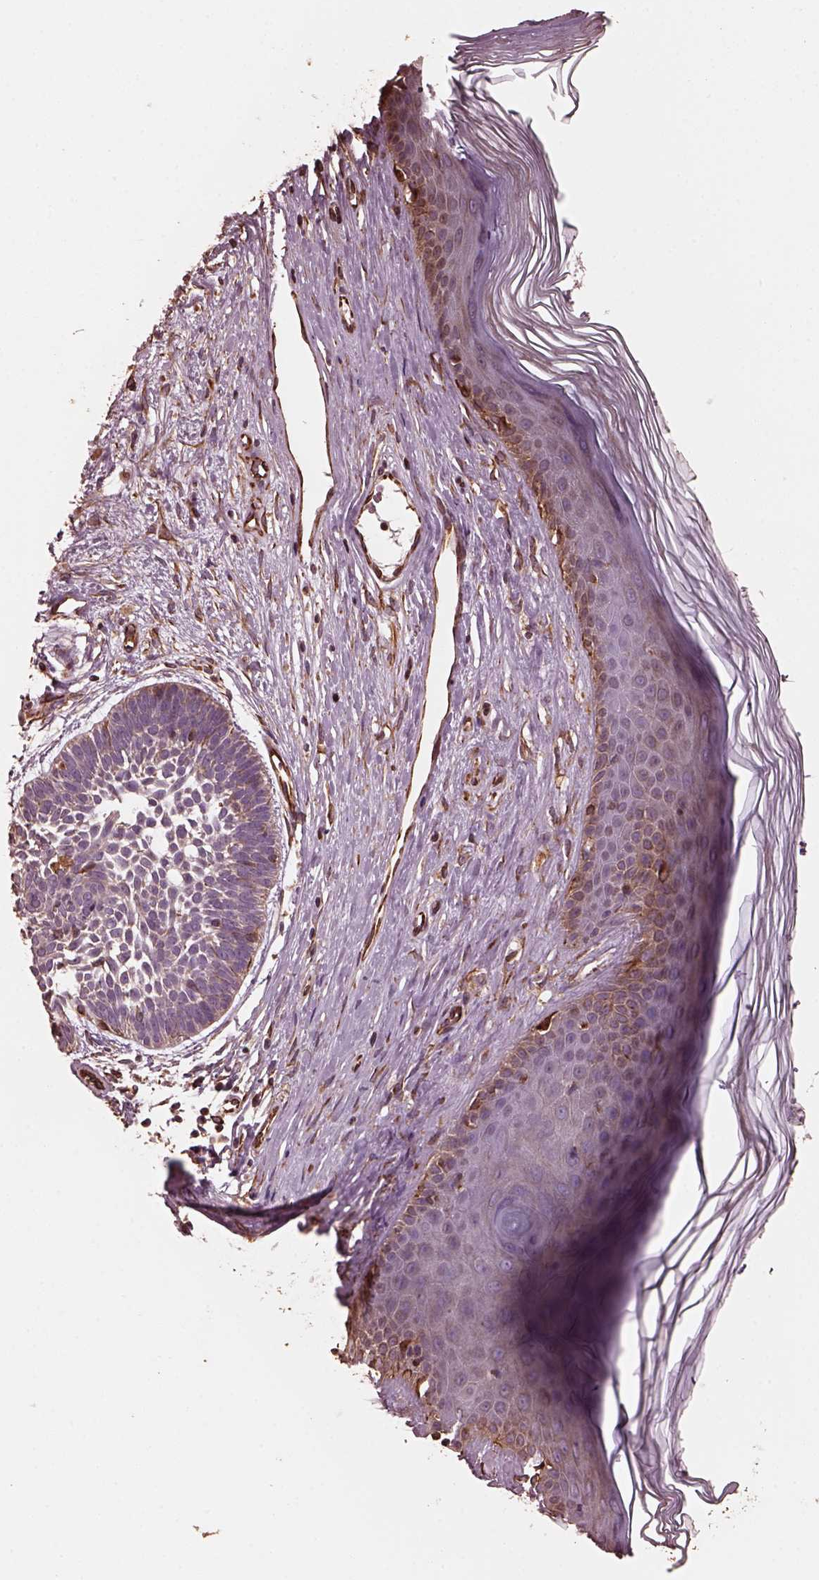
{"staining": {"intensity": "negative", "quantity": "none", "location": "none"}, "tissue": "skin cancer", "cell_type": "Tumor cells", "image_type": "cancer", "snomed": [{"axis": "morphology", "description": "Basal cell carcinoma"}, {"axis": "topography", "description": "Skin"}], "caption": "This is an IHC micrograph of basal cell carcinoma (skin). There is no staining in tumor cells.", "gene": "GTPBP1", "patient": {"sex": "male", "age": 85}}